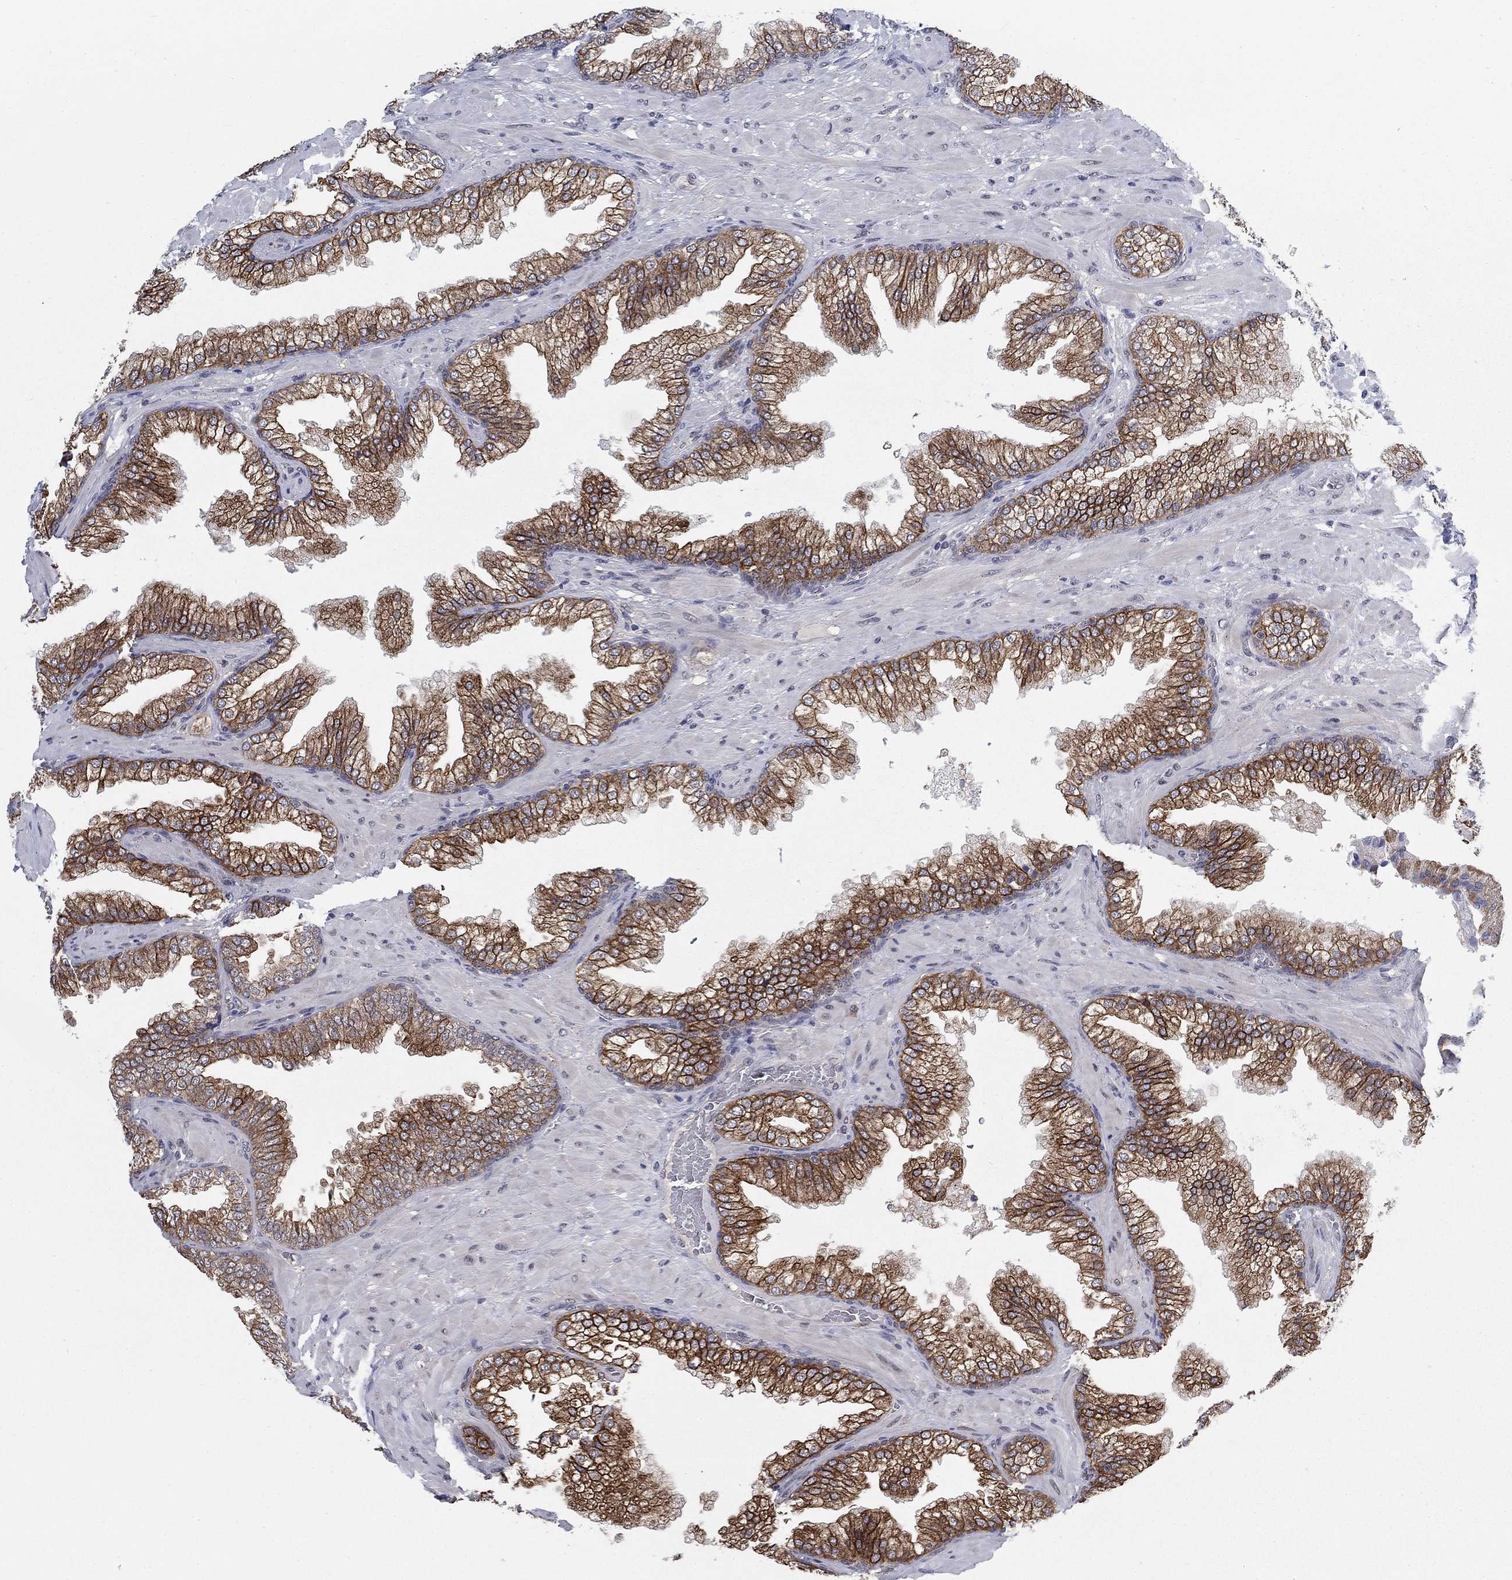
{"staining": {"intensity": "strong", "quantity": "25%-75%", "location": "cytoplasmic/membranous"}, "tissue": "prostate cancer", "cell_type": "Tumor cells", "image_type": "cancer", "snomed": [{"axis": "morphology", "description": "Adenocarcinoma, Low grade"}, {"axis": "topography", "description": "Prostate"}], "caption": "The histopathology image exhibits immunohistochemical staining of prostate cancer. There is strong cytoplasmic/membranous expression is present in approximately 25%-75% of tumor cells.", "gene": "SH3RF1", "patient": {"sex": "male", "age": 57}}